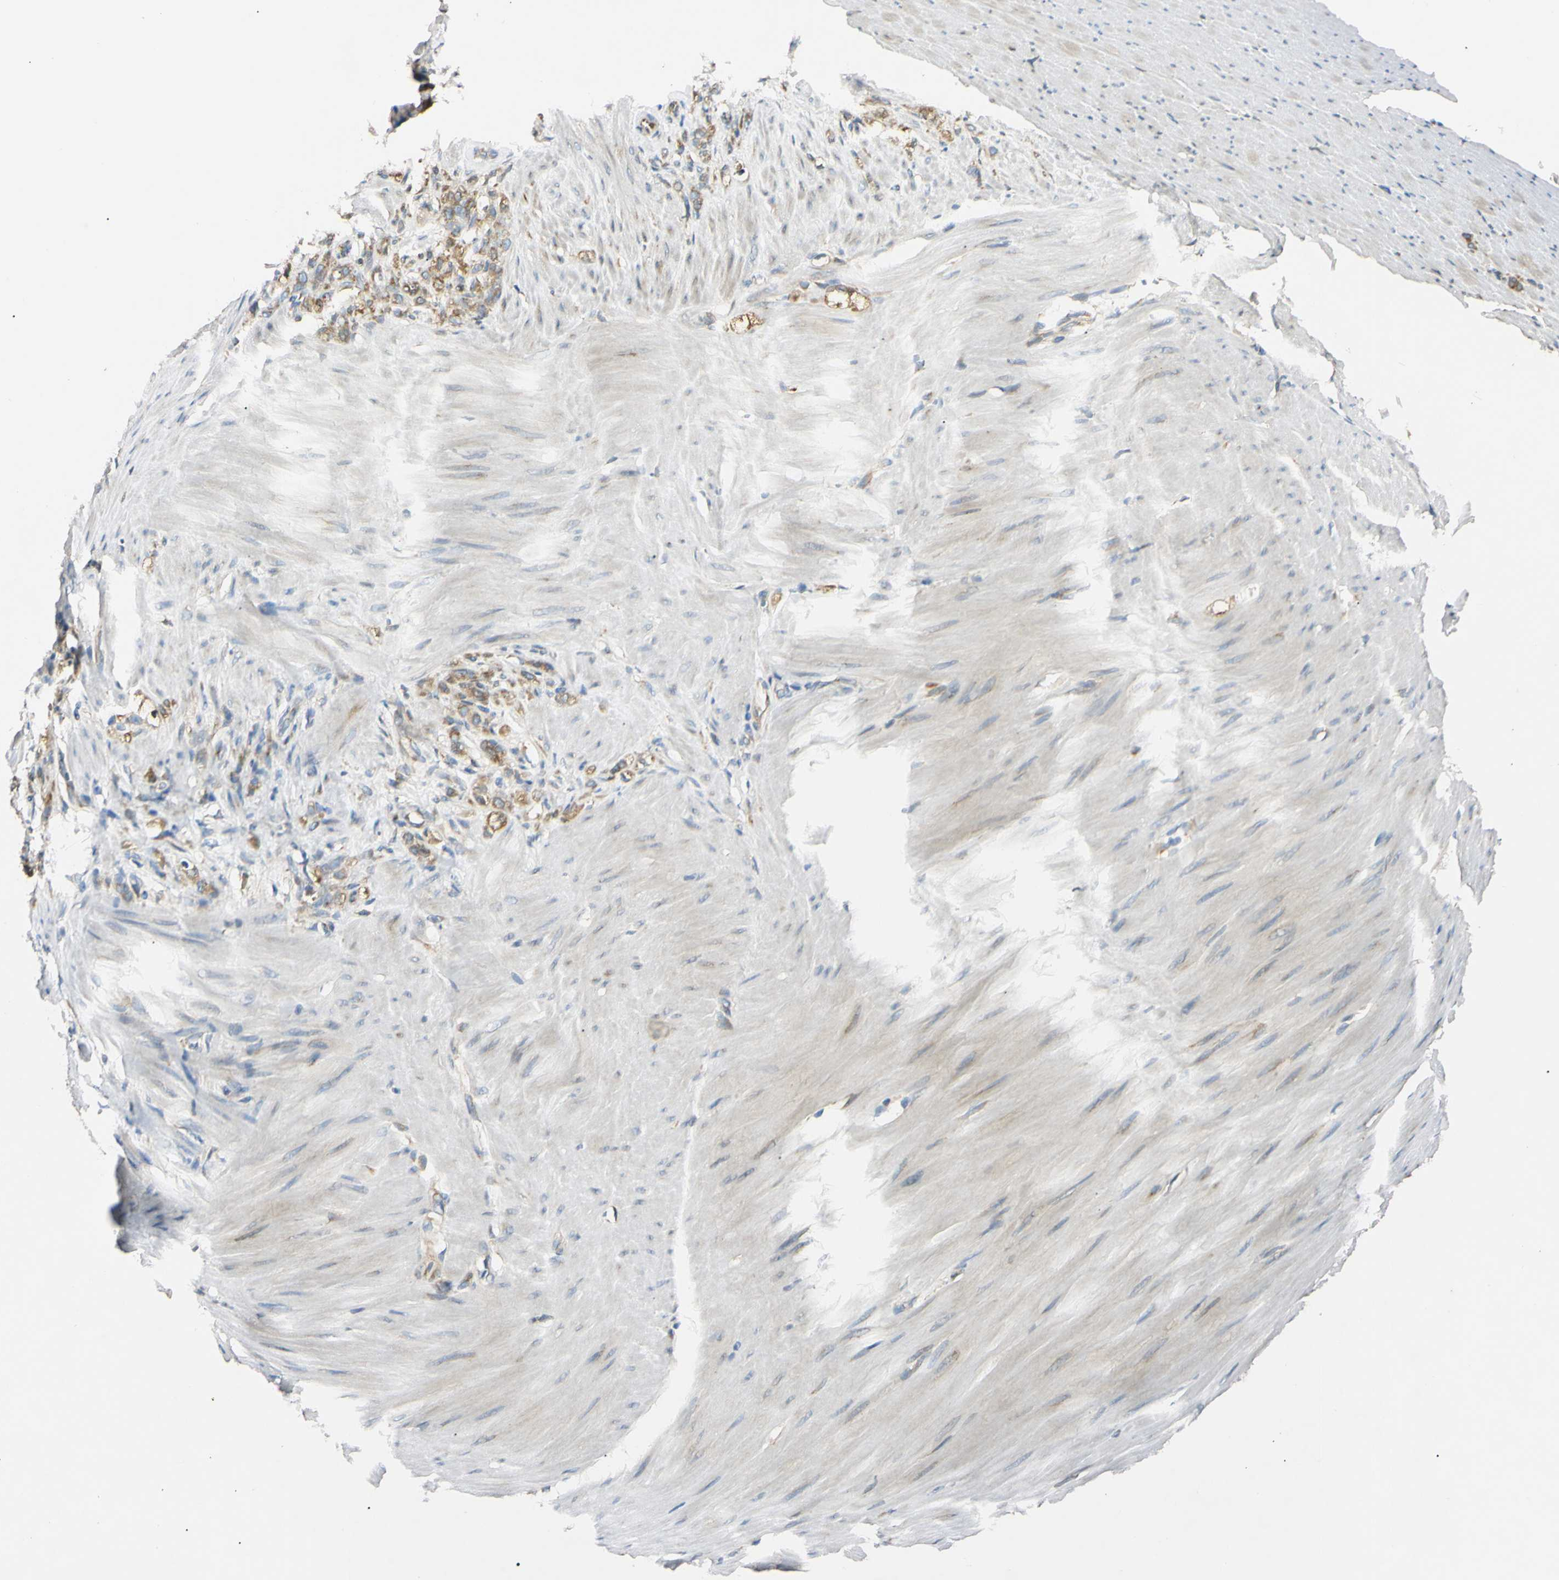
{"staining": {"intensity": "moderate", "quantity": ">75%", "location": "cytoplasmic/membranous"}, "tissue": "stomach cancer", "cell_type": "Tumor cells", "image_type": "cancer", "snomed": [{"axis": "morphology", "description": "Adenocarcinoma, NOS"}, {"axis": "topography", "description": "Stomach"}], "caption": "Immunohistochemical staining of stomach cancer (adenocarcinoma) exhibits medium levels of moderate cytoplasmic/membranous protein expression in approximately >75% of tumor cells.", "gene": "IER3IP1", "patient": {"sex": "male", "age": 82}}